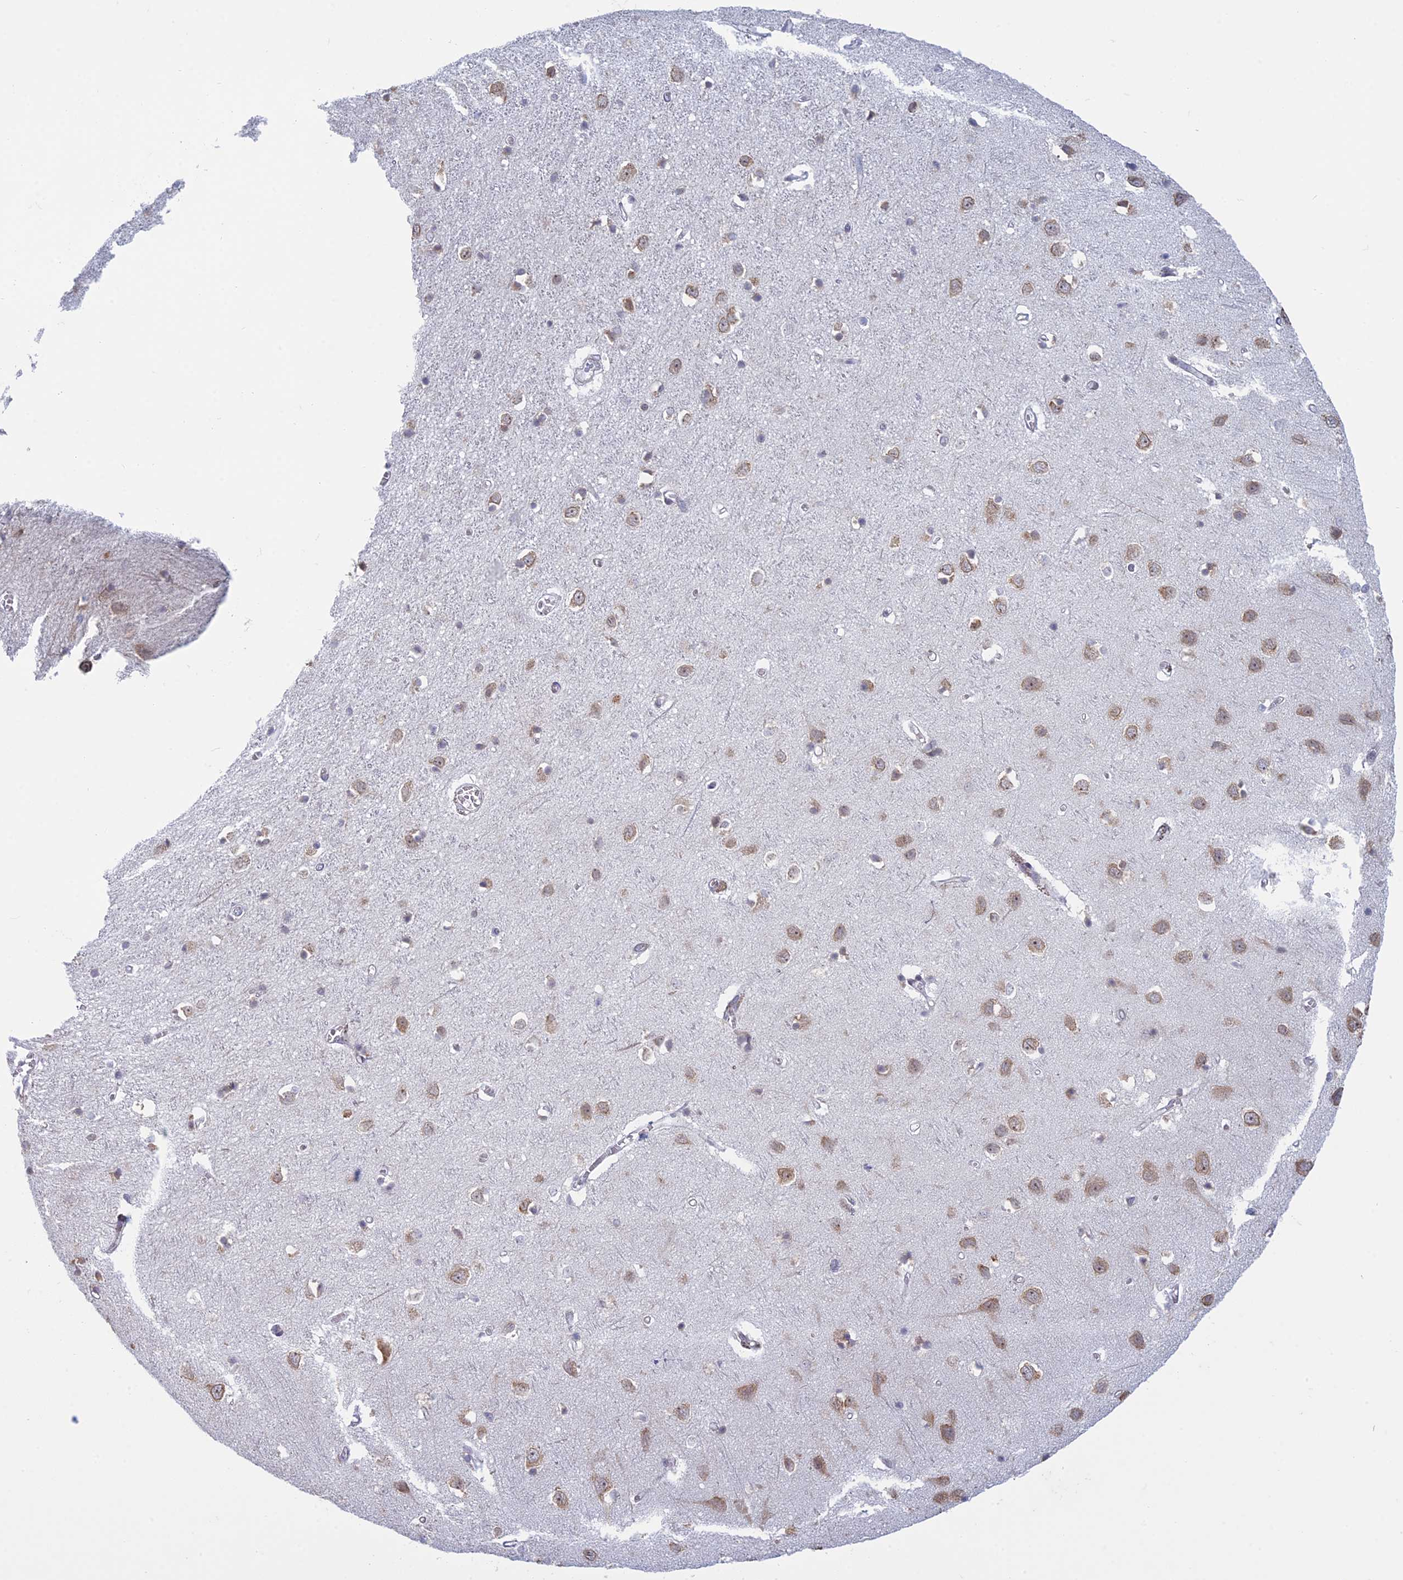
{"staining": {"intensity": "weak", "quantity": "25%-75%", "location": "cytoplasmic/membranous"}, "tissue": "cerebral cortex", "cell_type": "Endothelial cells", "image_type": "normal", "snomed": [{"axis": "morphology", "description": "Normal tissue, NOS"}, {"axis": "topography", "description": "Cerebral cortex"}], "caption": "An IHC photomicrograph of benign tissue is shown. Protein staining in brown shows weak cytoplasmic/membranous positivity in cerebral cortex within endothelial cells.", "gene": "RPS19BP1", "patient": {"sex": "female", "age": 64}}